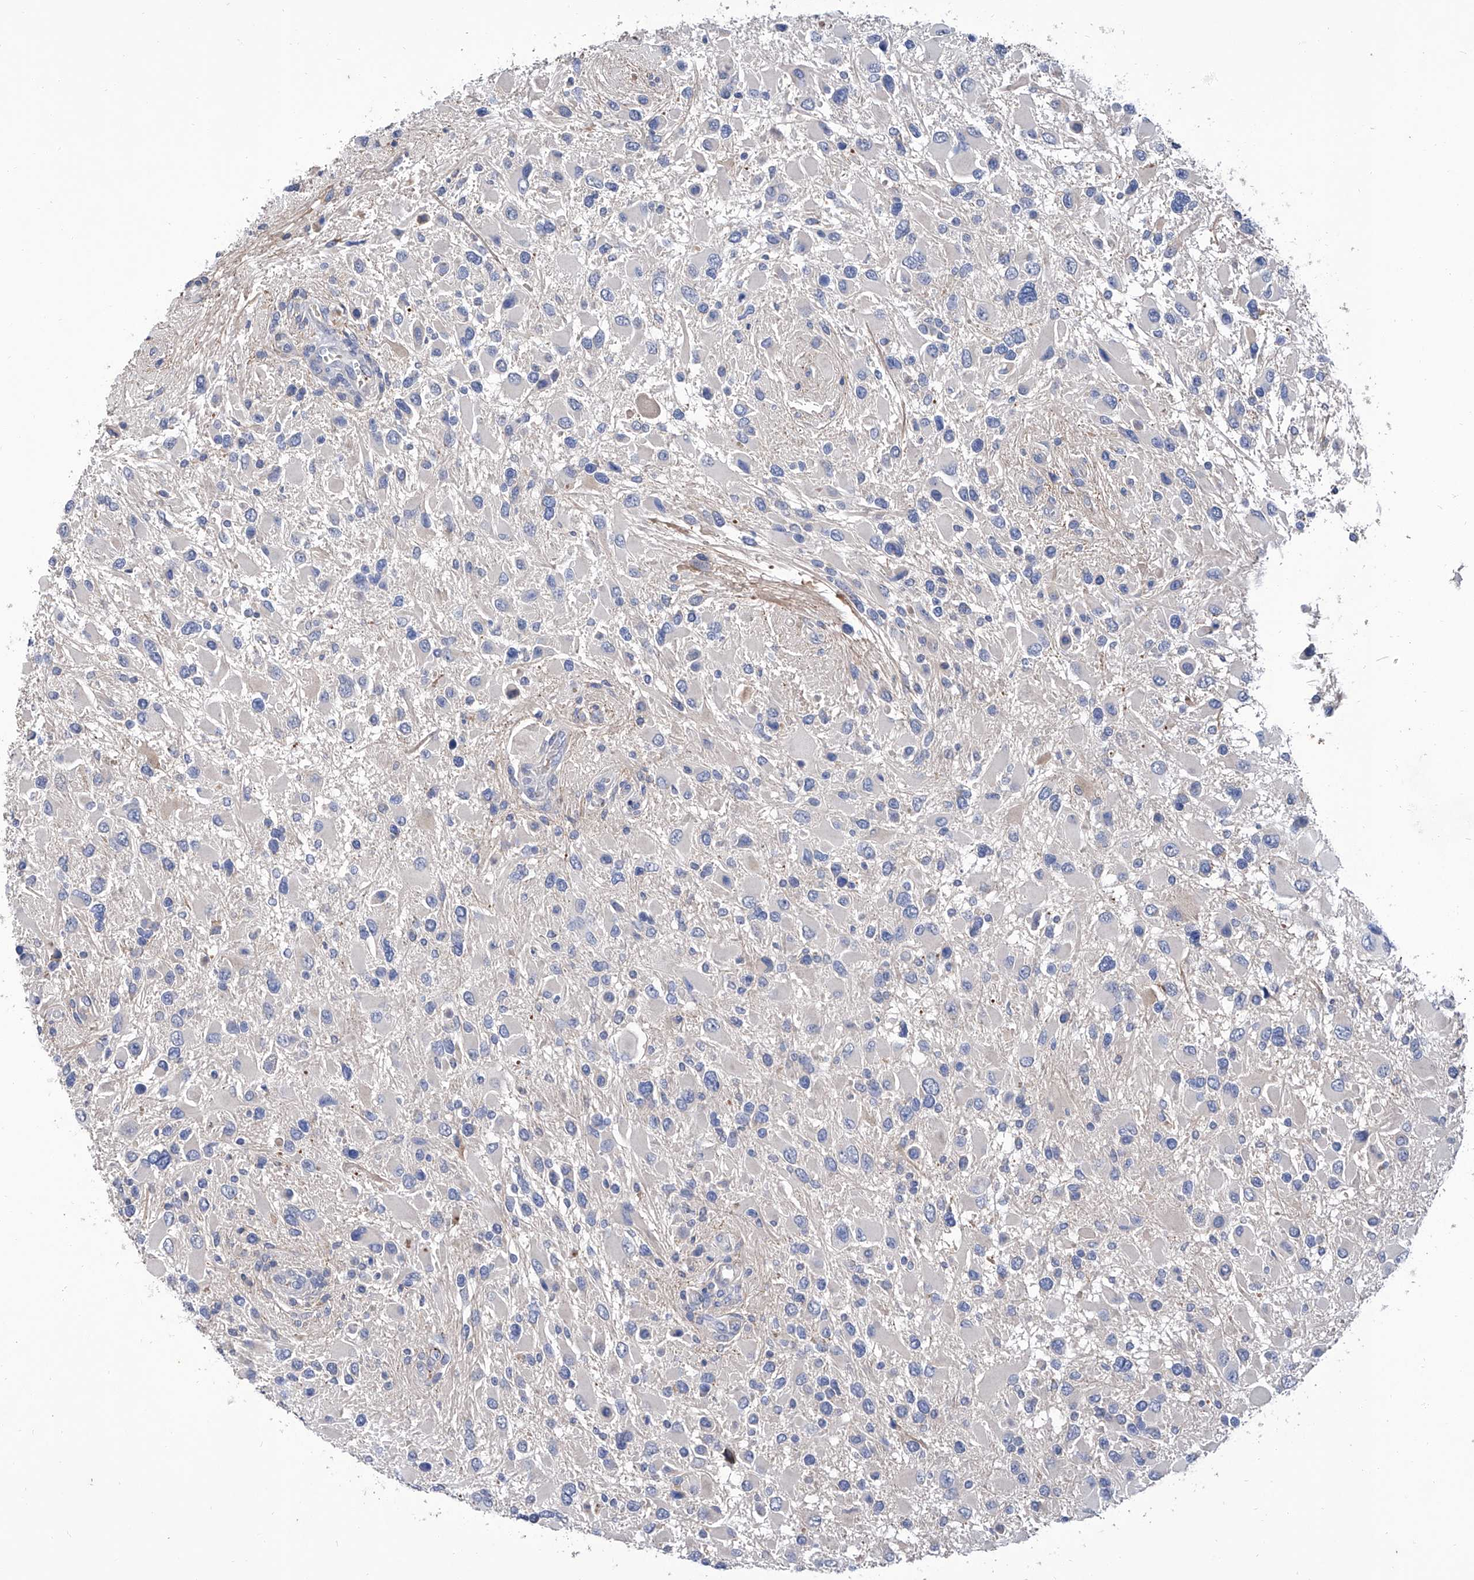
{"staining": {"intensity": "negative", "quantity": "none", "location": "none"}, "tissue": "glioma", "cell_type": "Tumor cells", "image_type": "cancer", "snomed": [{"axis": "morphology", "description": "Glioma, malignant, High grade"}, {"axis": "topography", "description": "Brain"}], "caption": "The histopathology image shows no staining of tumor cells in glioma.", "gene": "GPT", "patient": {"sex": "male", "age": 53}}